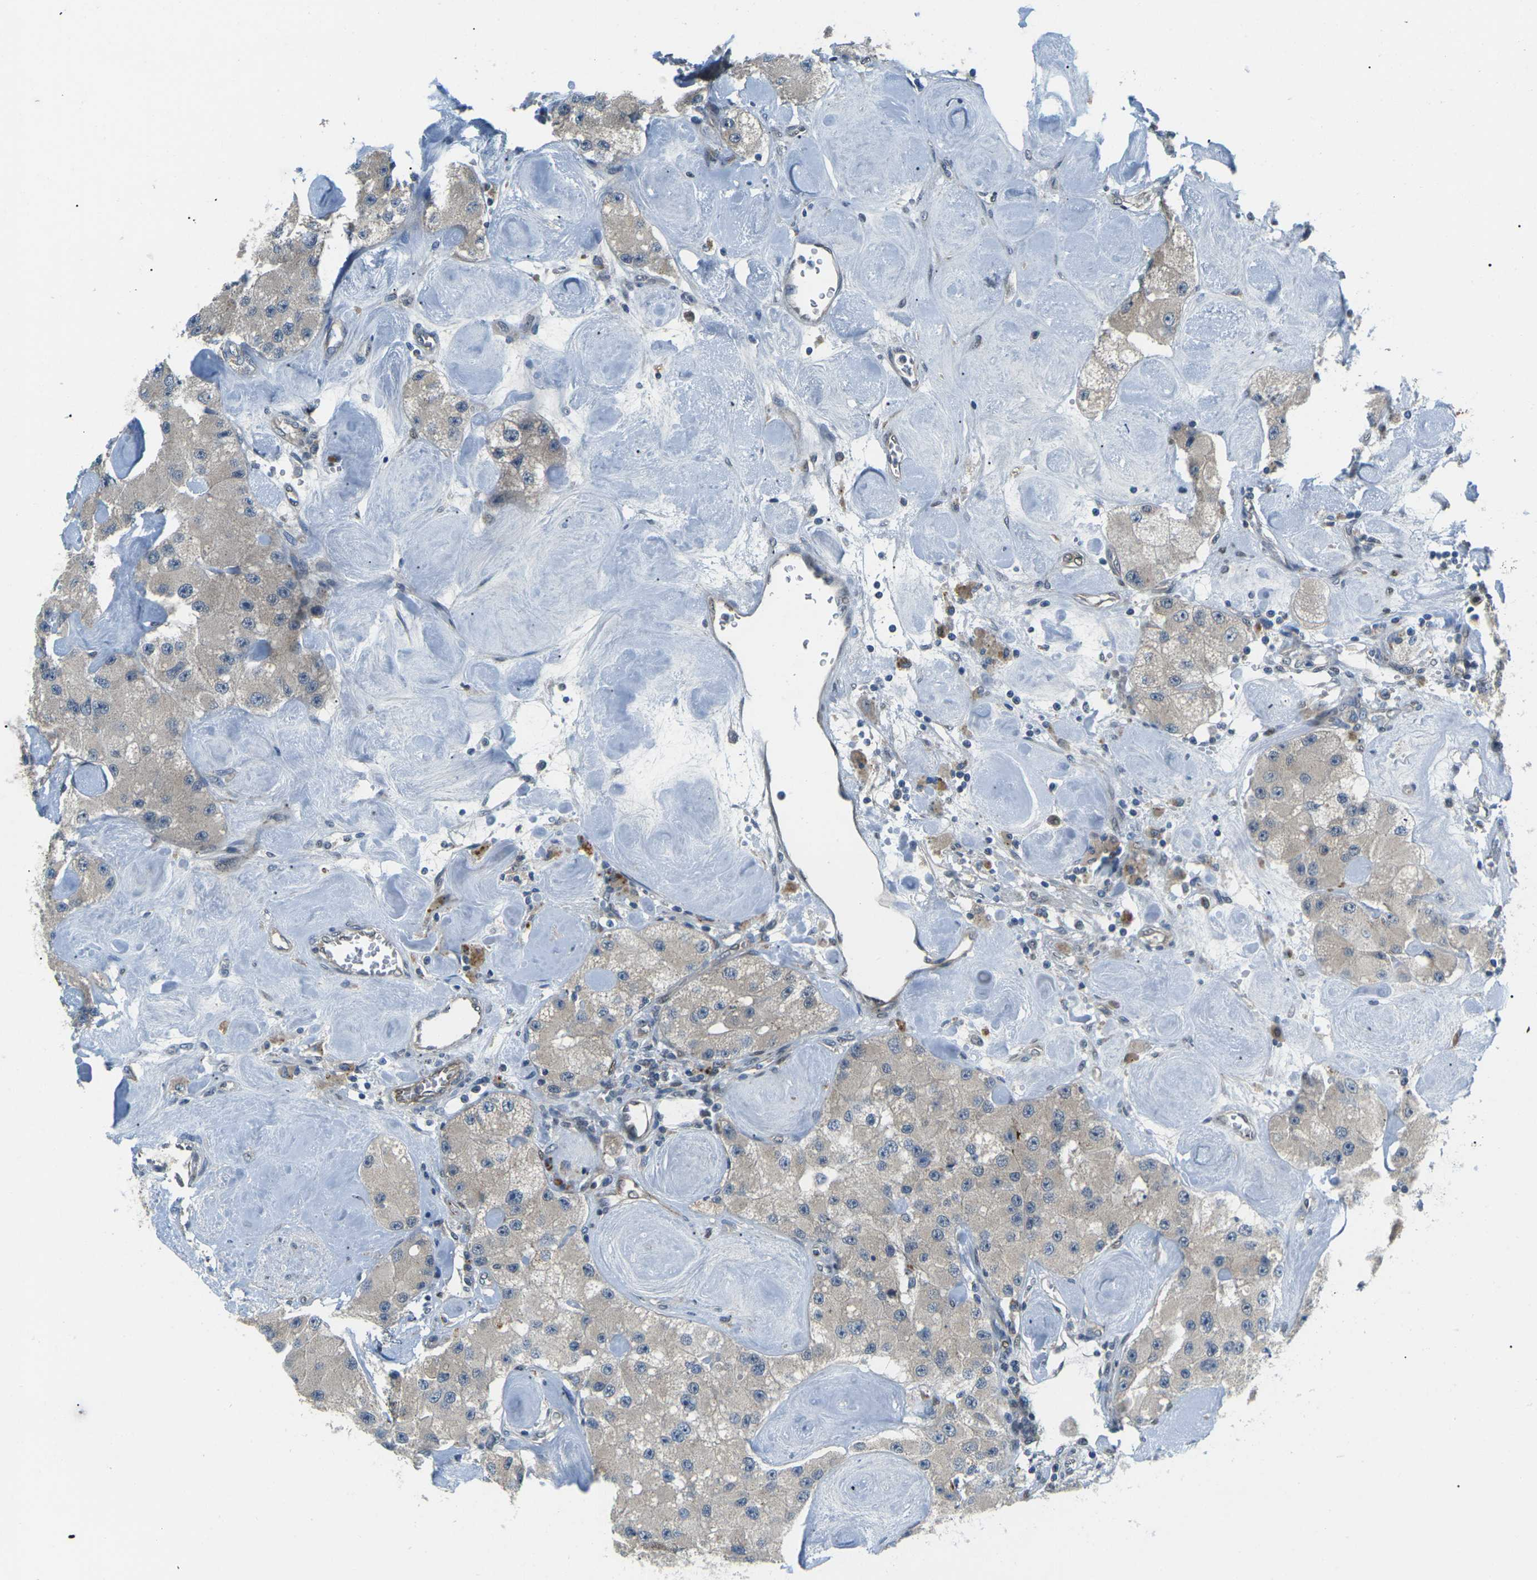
{"staining": {"intensity": "weak", "quantity": "25%-75%", "location": "cytoplasmic/membranous"}, "tissue": "carcinoid", "cell_type": "Tumor cells", "image_type": "cancer", "snomed": [{"axis": "morphology", "description": "Carcinoid, malignant, NOS"}, {"axis": "topography", "description": "Pancreas"}], "caption": "Protein staining of carcinoid tissue displays weak cytoplasmic/membranous expression in about 25%-75% of tumor cells.", "gene": "ERBB4", "patient": {"sex": "male", "age": 41}}